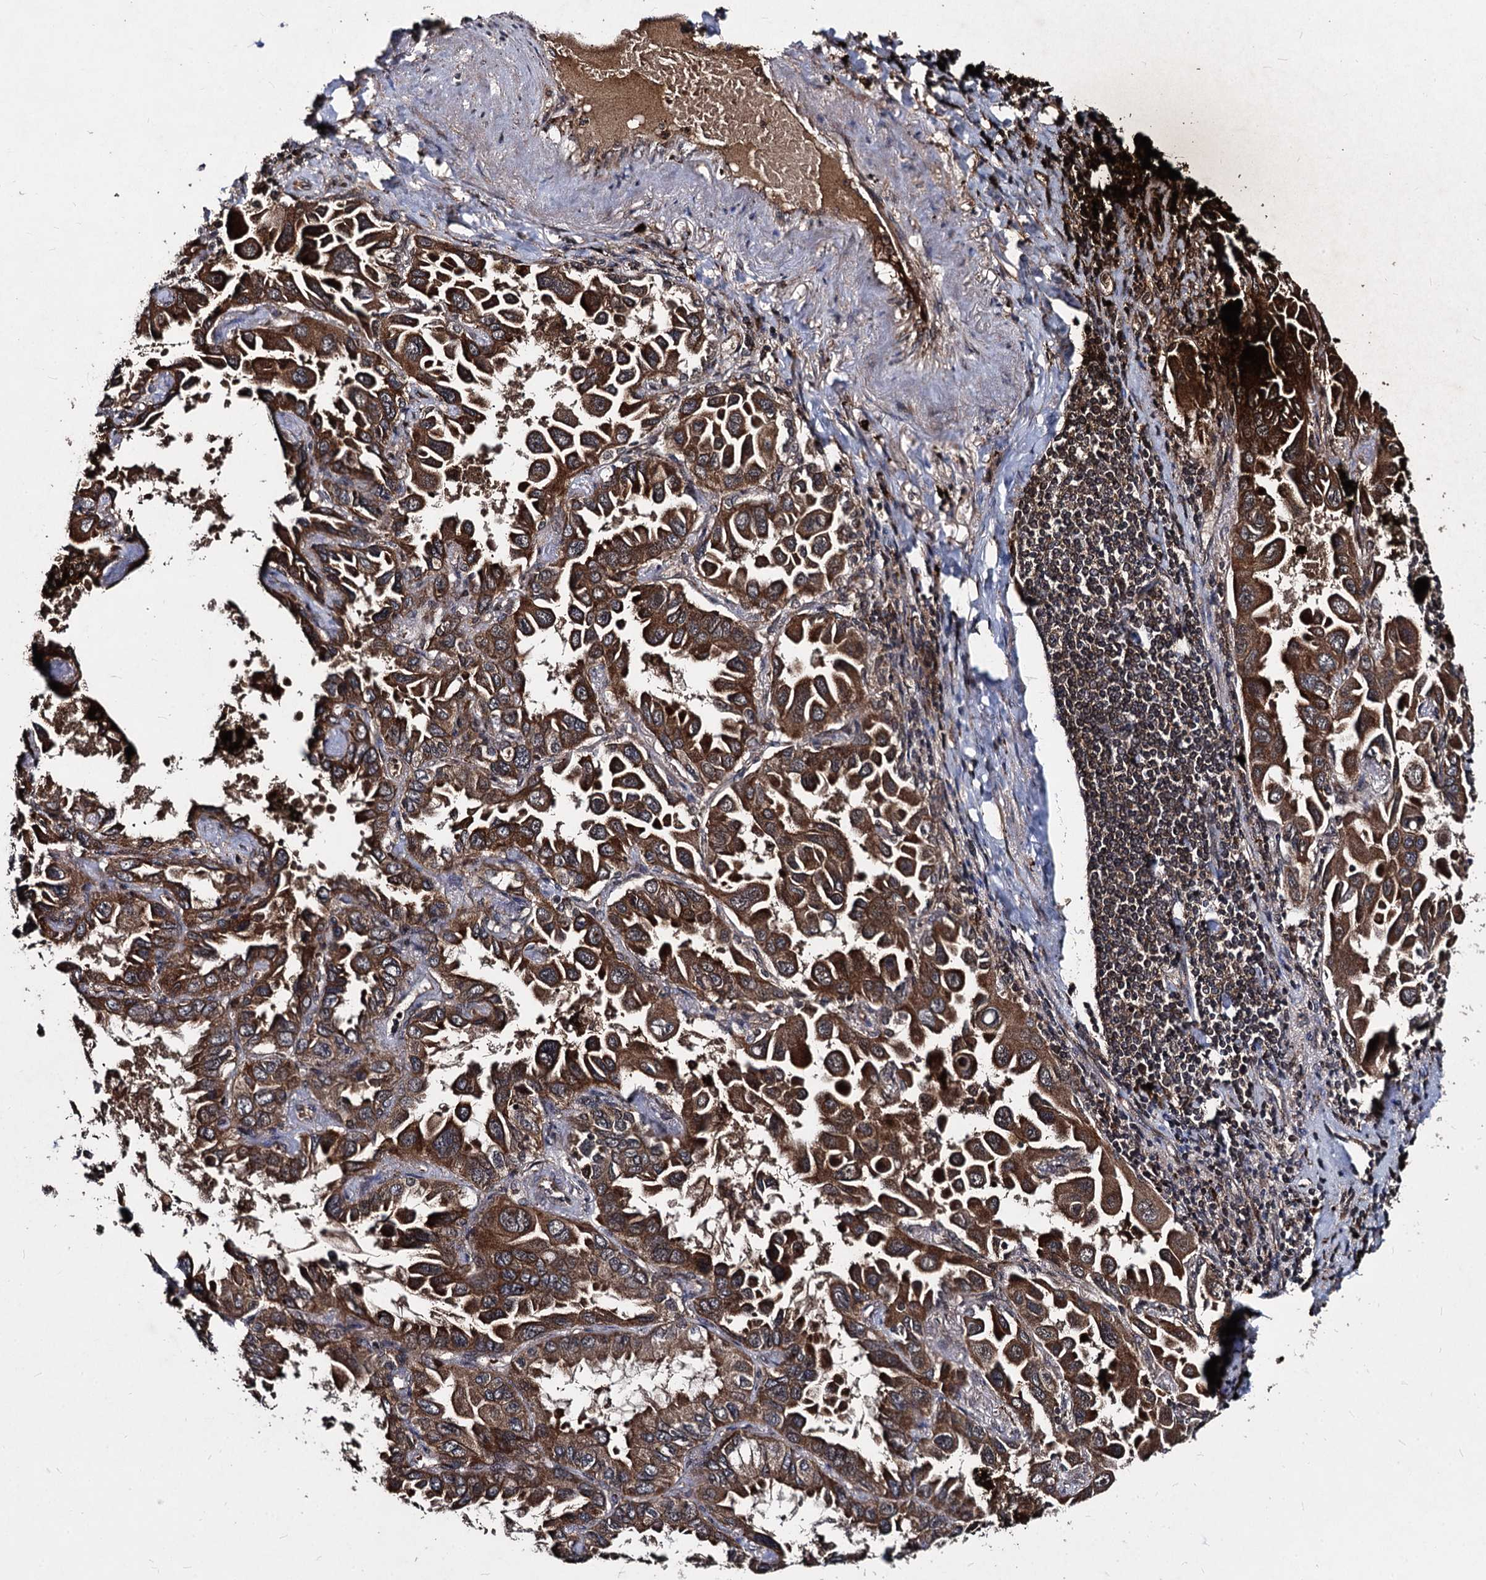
{"staining": {"intensity": "strong", "quantity": ">75%", "location": "cytoplasmic/membranous"}, "tissue": "lung cancer", "cell_type": "Tumor cells", "image_type": "cancer", "snomed": [{"axis": "morphology", "description": "Adenocarcinoma, NOS"}, {"axis": "topography", "description": "Lung"}], "caption": "The image displays a brown stain indicating the presence of a protein in the cytoplasmic/membranous of tumor cells in lung cancer.", "gene": "BCL2L2", "patient": {"sex": "male", "age": 64}}